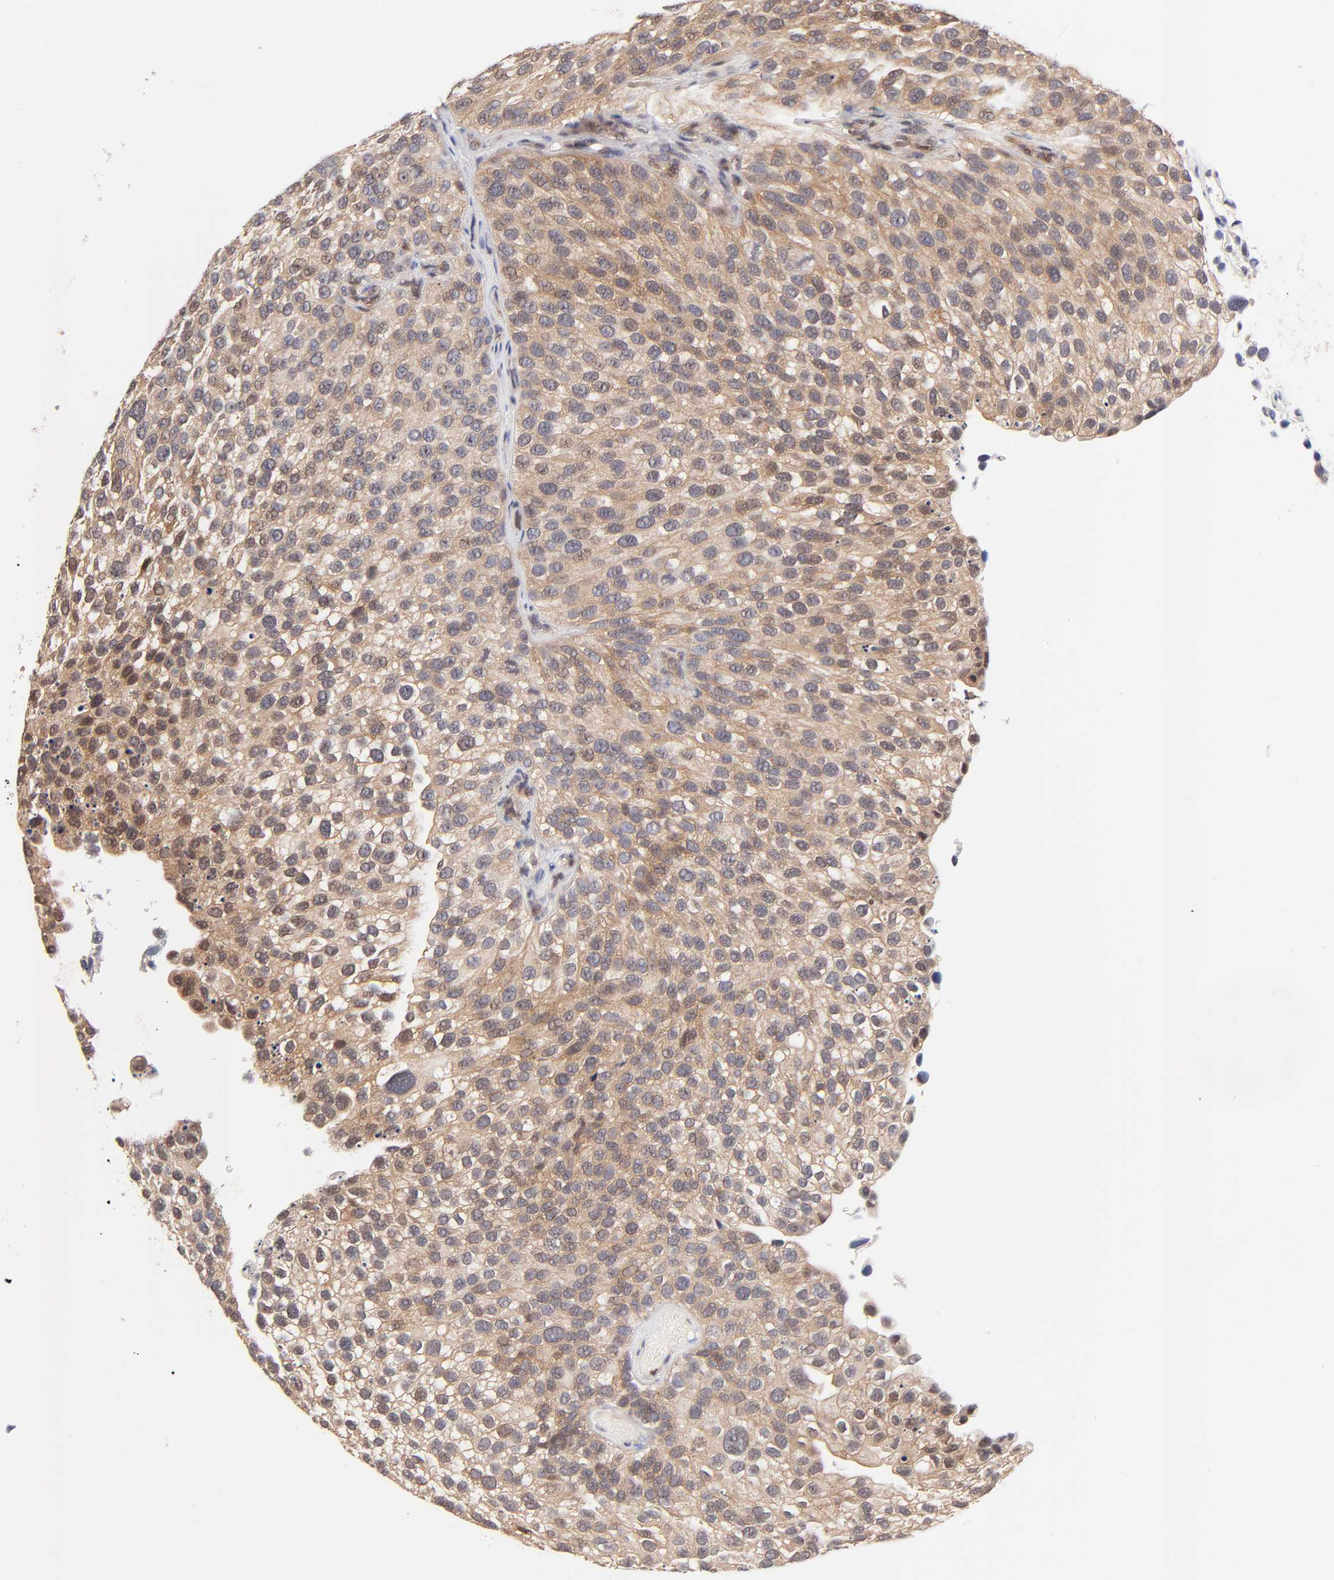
{"staining": {"intensity": "moderate", "quantity": ">75%", "location": "cytoplasmic/membranous"}, "tissue": "urothelial cancer", "cell_type": "Tumor cells", "image_type": "cancer", "snomed": [{"axis": "morphology", "description": "Urothelial carcinoma, High grade"}, {"axis": "topography", "description": "Urinary bladder"}], "caption": "Human high-grade urothelial carcinoma stained with a protein marker reveals moderate staining in tumor cells.", "gene": "TXNL1", "patient": {"sex": "male", "age": 72}}